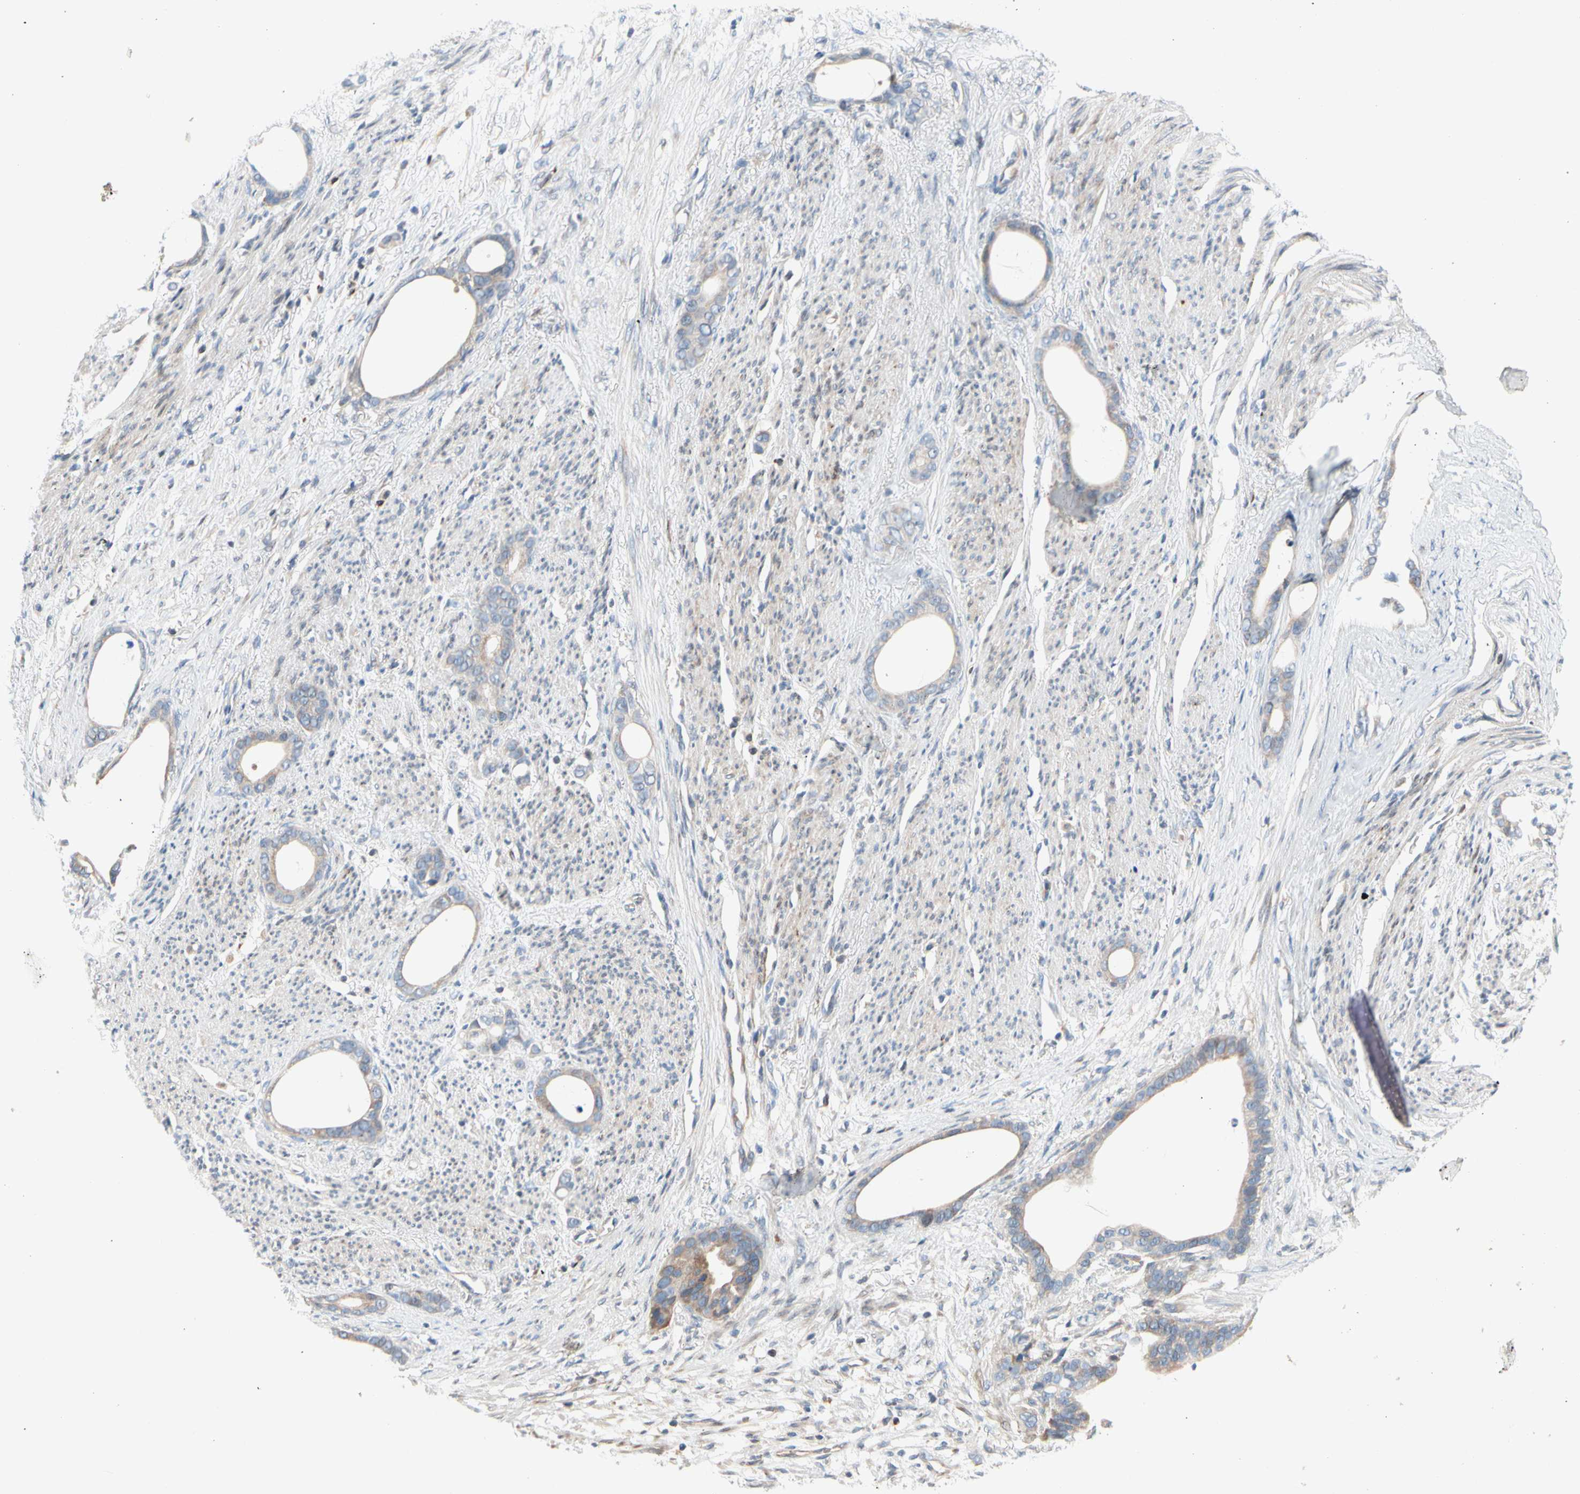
{"staining": {"intensity": "negative", "quantity": "none", "location": "none"}, "tissue": "stomach cancer", "cell_type": "Tumor cells", "image_type": "cancer", "snomed": [{"axis": "morphology", "description": "Adenocarcinoma, NOS"}, {"axis": "topography", "description": "Stomach"}], "caption": "There is no significant expression in tumor cells of adenocarcinoma (stomach).", "gene": "MAP3K3", "patient": {"sex": "female", "age": 75}}